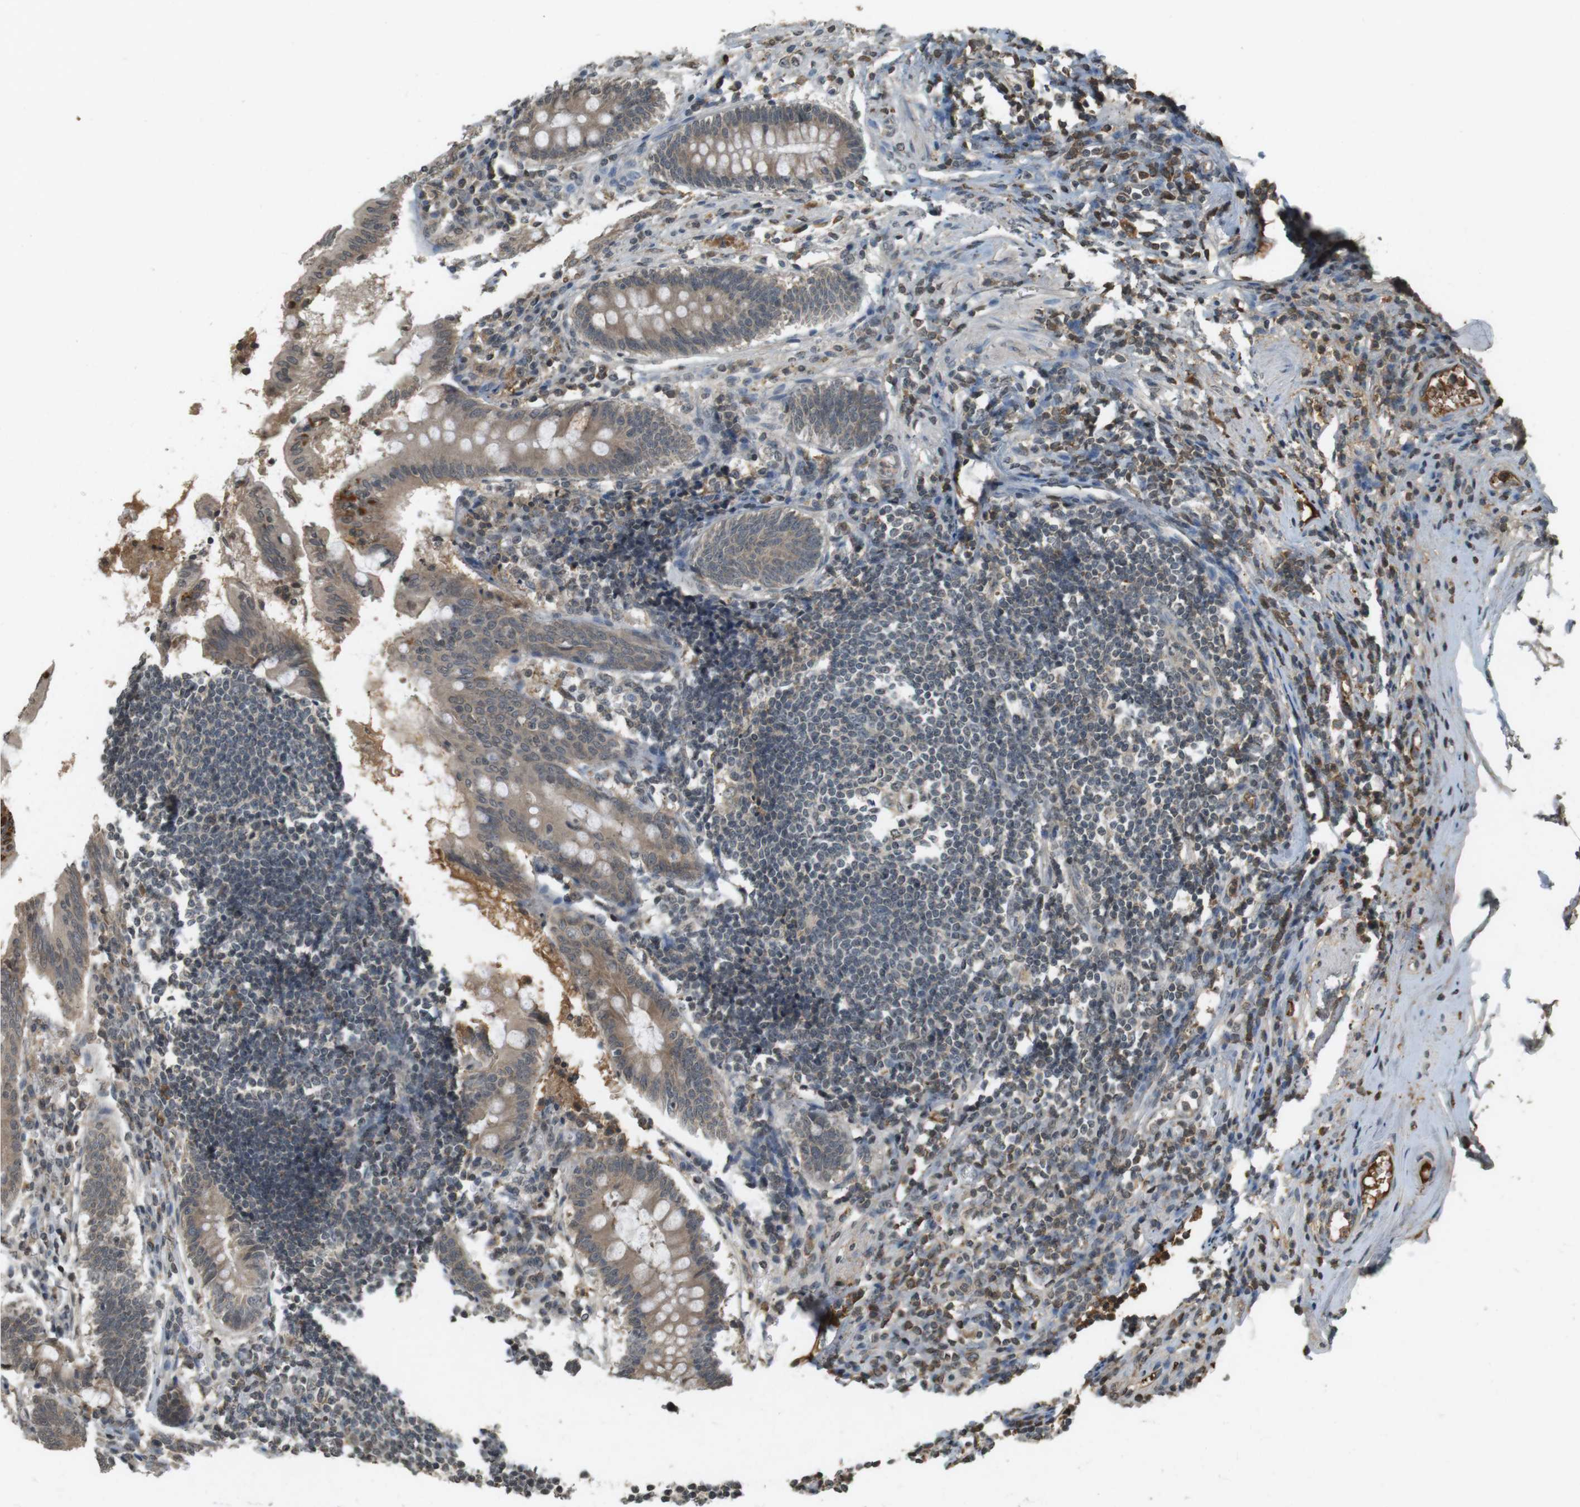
{"staining": {"intensity": "weak", "quantity": ">75%", "location": "cytoplasmic/membranous"}, "tissue": "appendix", "cell_type": "Glandular cells", "image_type": "normal", "snomed": [{"axis": "morphology", "description": "Normal tissue, NOS"}, {"axis": "topography", "description": "Appendix"}], "caption": "Brown immunohistochemical staining in normal human appendix demonstrates weak cytoplasmic/membranous staining in approximately >75% of glandular cells.", "gene": "SRR", "patient": {"sex": "female", "age": 50}}